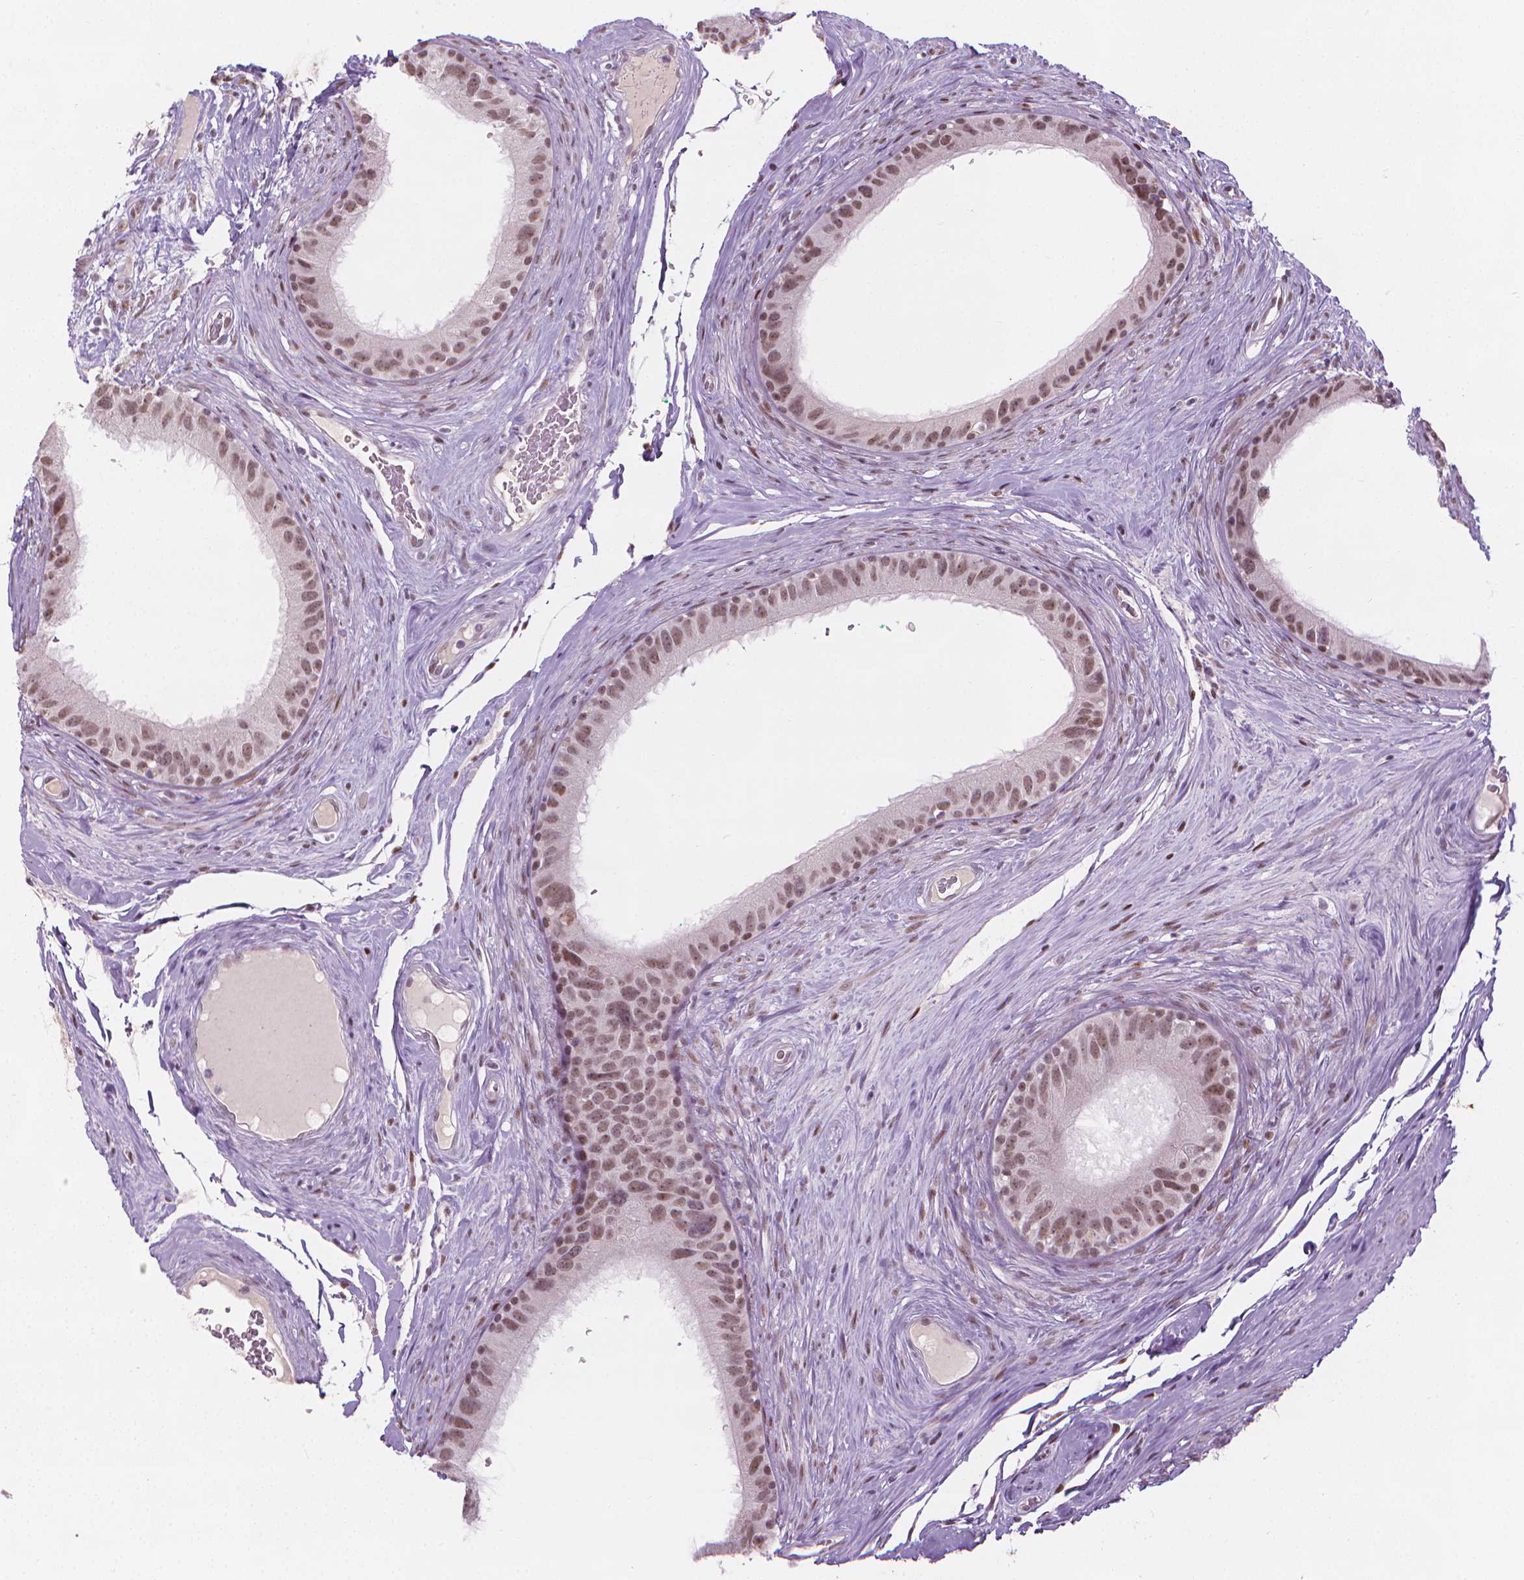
{"staining": {"intensity": "moderate", "quantity": ">75%", "location": "nuclear"}, "tissue": "epididymis", "cell_type": "Glandular cells", "image_type": "normal", "snomed": [{"axis": "morphology", "description": "Normal tissue, NOS"}, {"axis": "topography", "description": "Epididymis"}], "caption": "Immunohistochemistry (IHC) of unremarkable epididymis shows medium levels of moderate nuclear expression in approximately >75% of glandular cells.", "gene": "CDKN1C", "patient": {"sex": "male", "age": 59}}